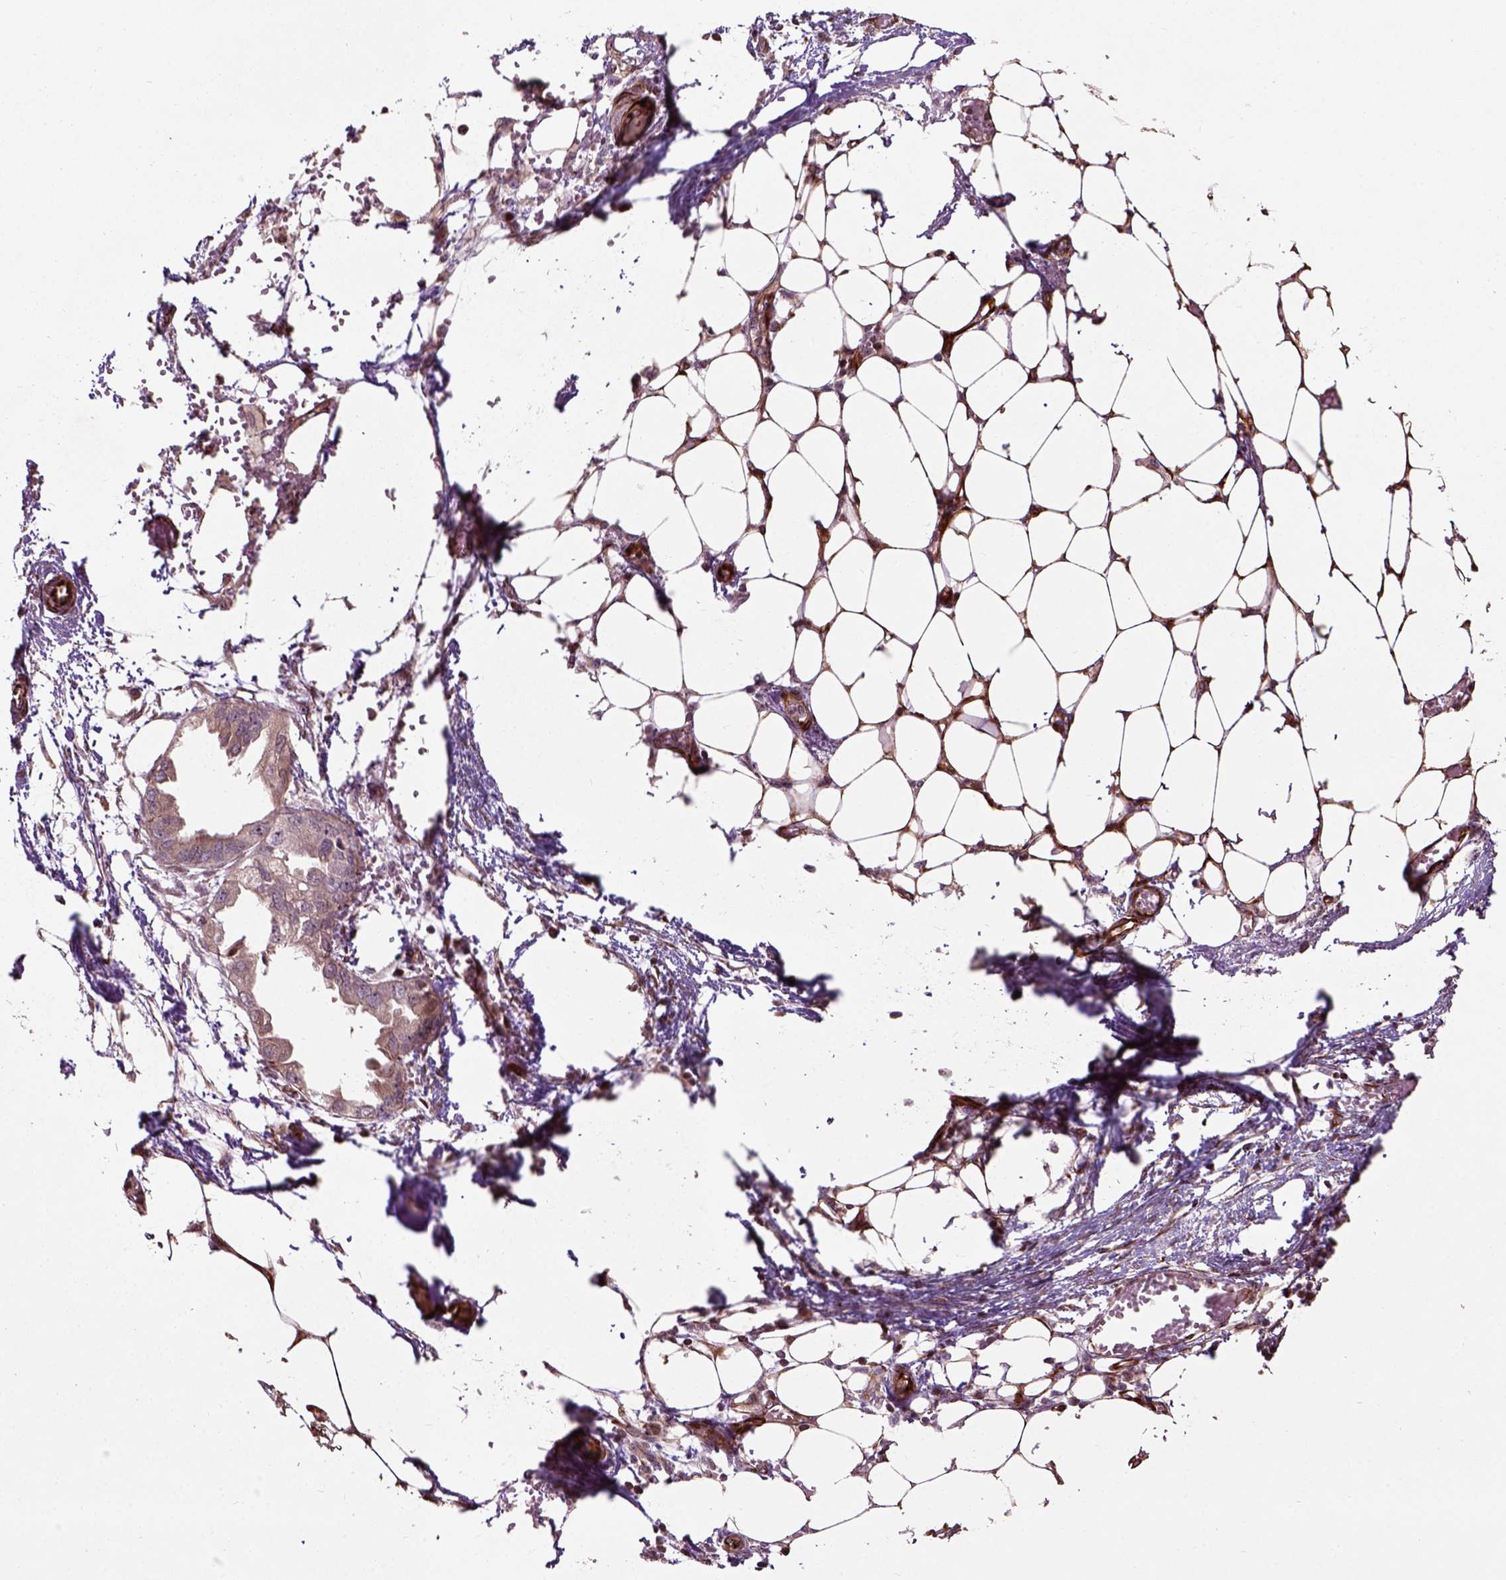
{"staining": {"intensity": "moderate", "quantity": "<25%", "location": "cytoplasmic/membranous"}, "tissue": "endometrial cancer", "cell_type": "Tumor cells", "image_type": "cancer", "snomed": [{"axis": "morphology", "description": "Adenocarcinoma, NOS"}, {"axis": "morphology", "description": "Adenocarcinoma, metastatic, NOS"}, {"axis": "topography", "description": "Adipose tissue"}, {"axis": "topography", "description": "Endometrium"}], "caption": "Protein staining shows moderate cytoplasmic/membranous positivity in about <25% of tumor cells in endometrial cancer.", "gene": "PKP3", "patient": {"sex": "female", "age": 67}}